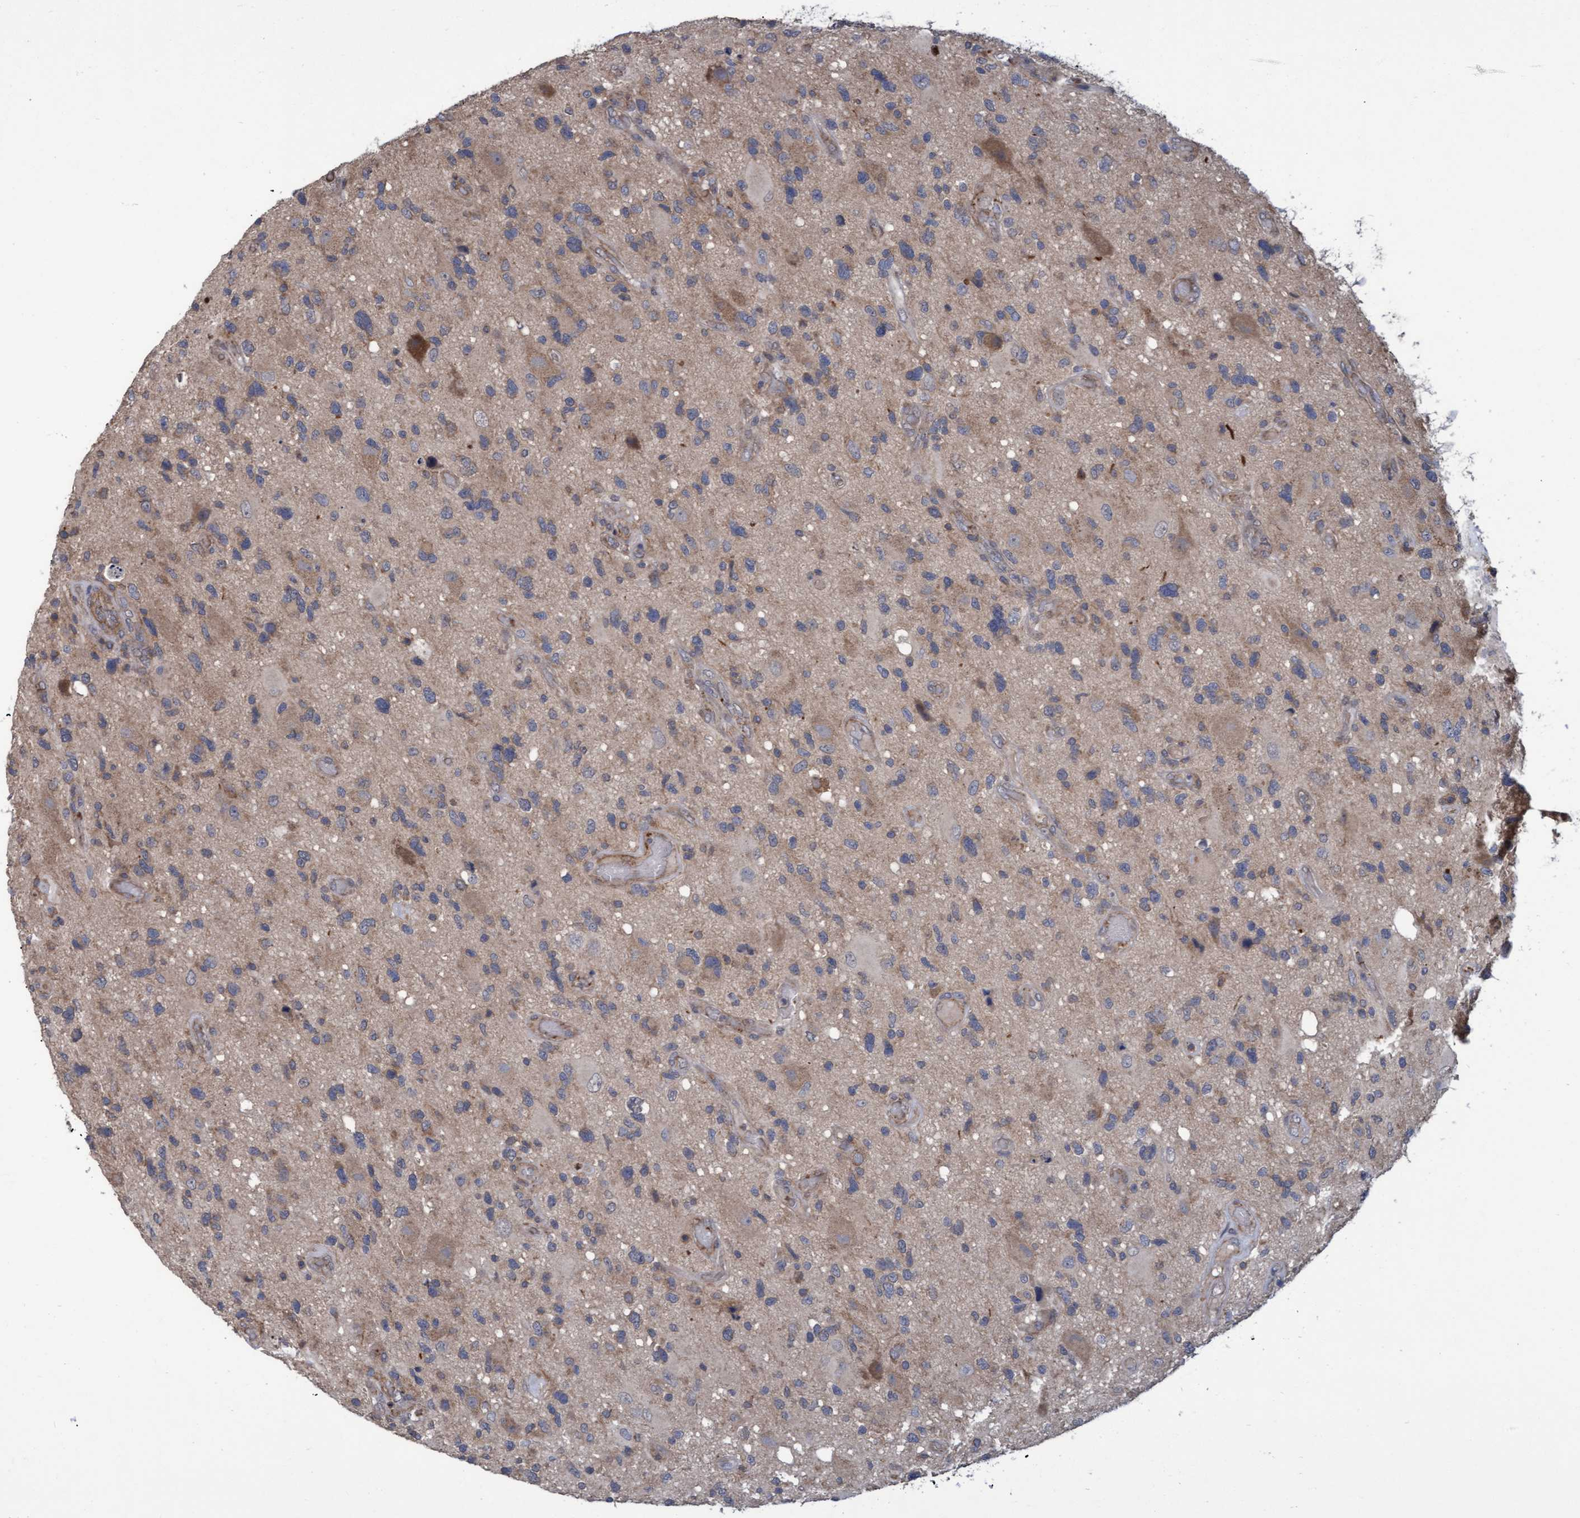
{"staining": {"intensity": "weak", "quantity": "25%-75%", "location": "cytoplasmic/membranous"}, "tissue": "glioma", "cell_type": "Tumor cells", "image_type": "cancer", "snomed": [{"axis": "morphology", "description": "Glioma, malignant, High grade"}, {"axis": "topography", "description": "Brain"}], "caption": "The immunohistochemical stain shows weak cytoplasmic/membranous staining in tumor cells of malignant high-grade glioma tissue. (brown staining indicates protein expression, while blue staining denotes nuclei).", "gene": "NAA15", "patient": {"sex": "male", "age": 33}}